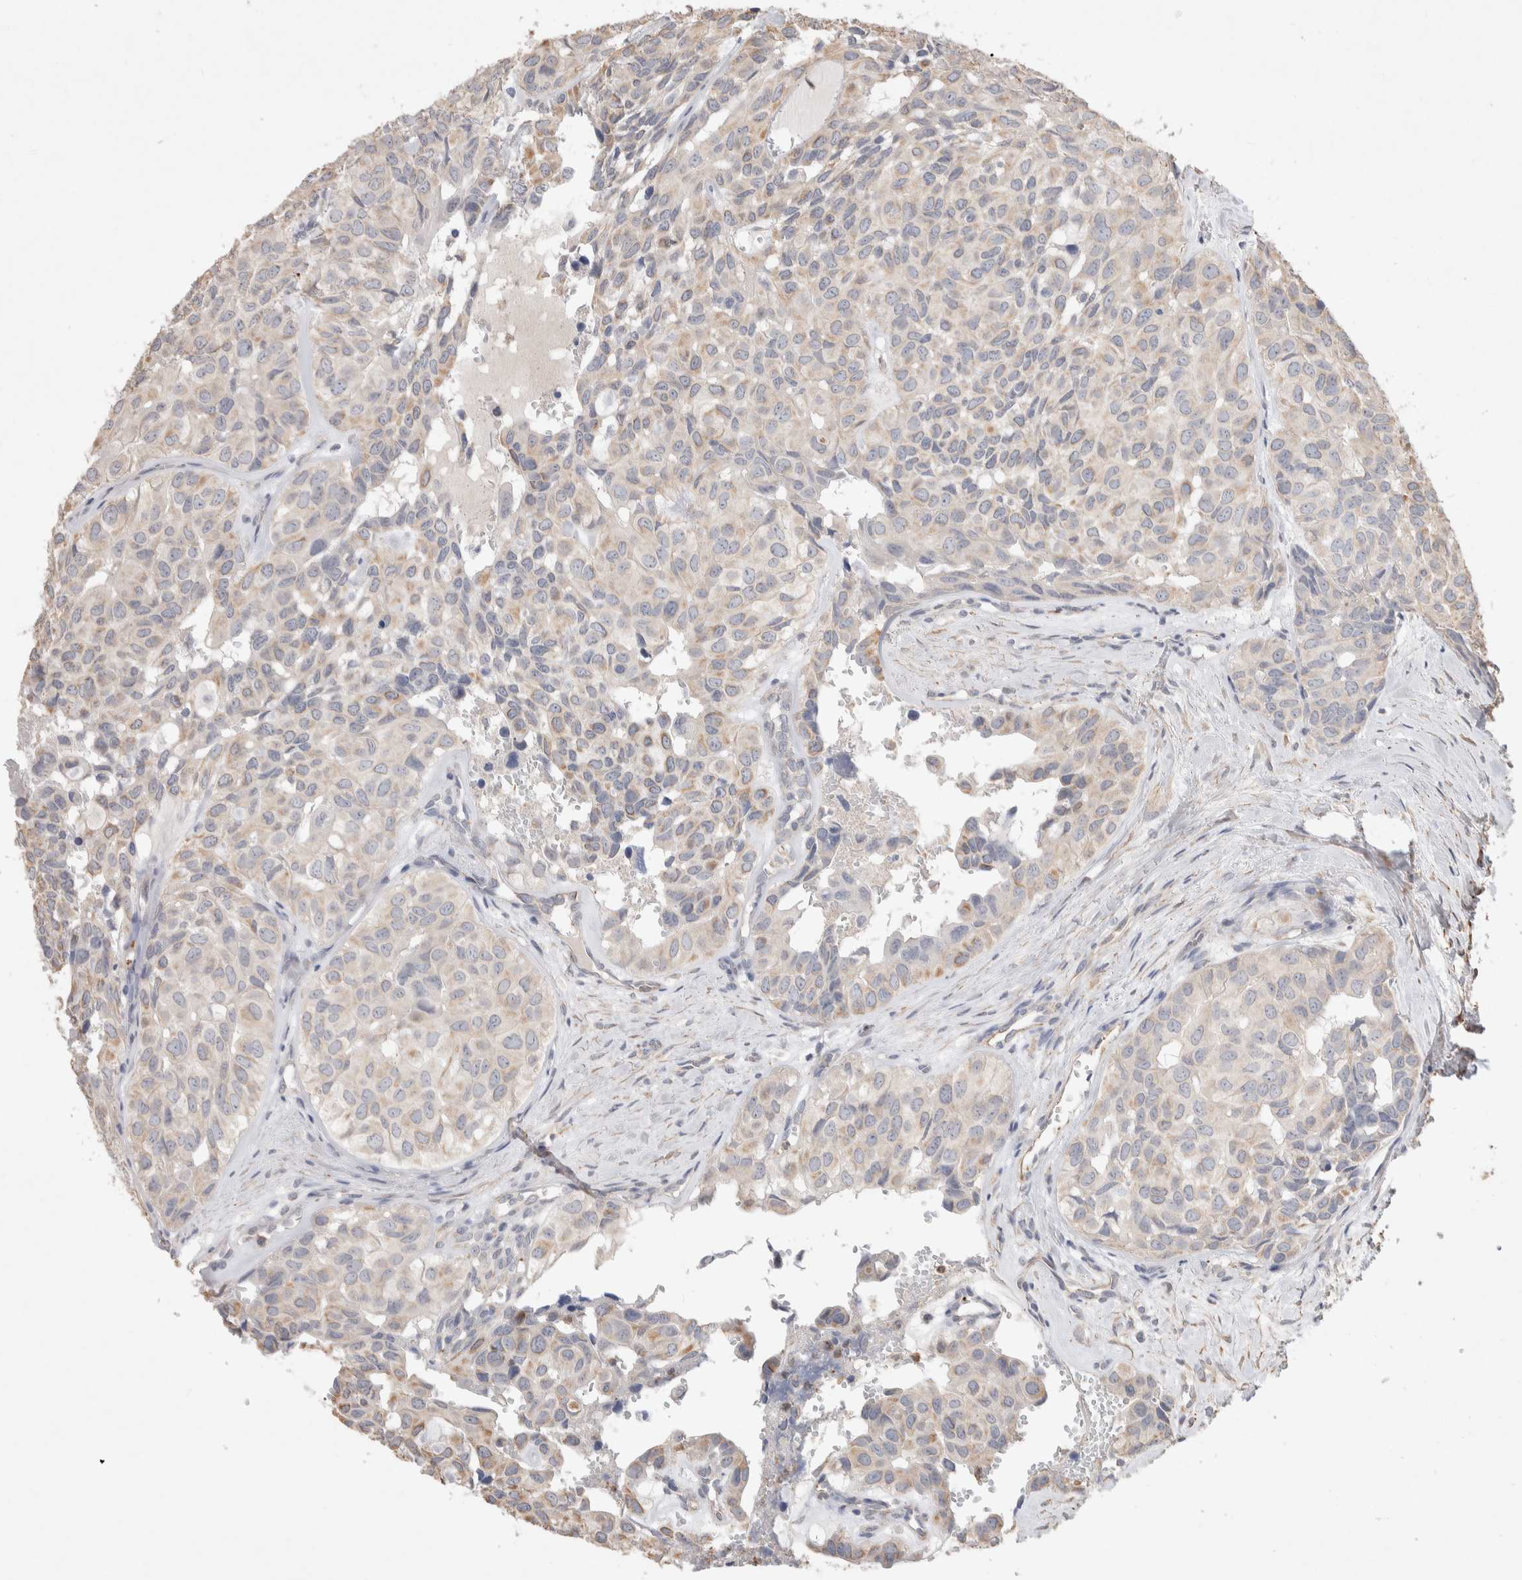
{"staining": {"intensity": "weak", "quantity": "<25%", "location": "cytoplasmic/membranous"}, "tissue": "head and neck cancer", "cell_type": "Tumor cells", "image_type": "cancer", "snomed": [{"axis": "morphology", "description": "Adenocarcinoma, NOS"}, {"axis": "topography", "description": "Salivary gland, NOS"}, {"axis": "topography", "description": "Head-Neck"}], "caption": "Immunohistochemistry image of neoplastic tissue: human head and neck adenocarcinoma stained with DAB displays no significant protein expression in tumor cells.", "gene": "FFAR2", "patient": {"sex": "female", "age": 76}}